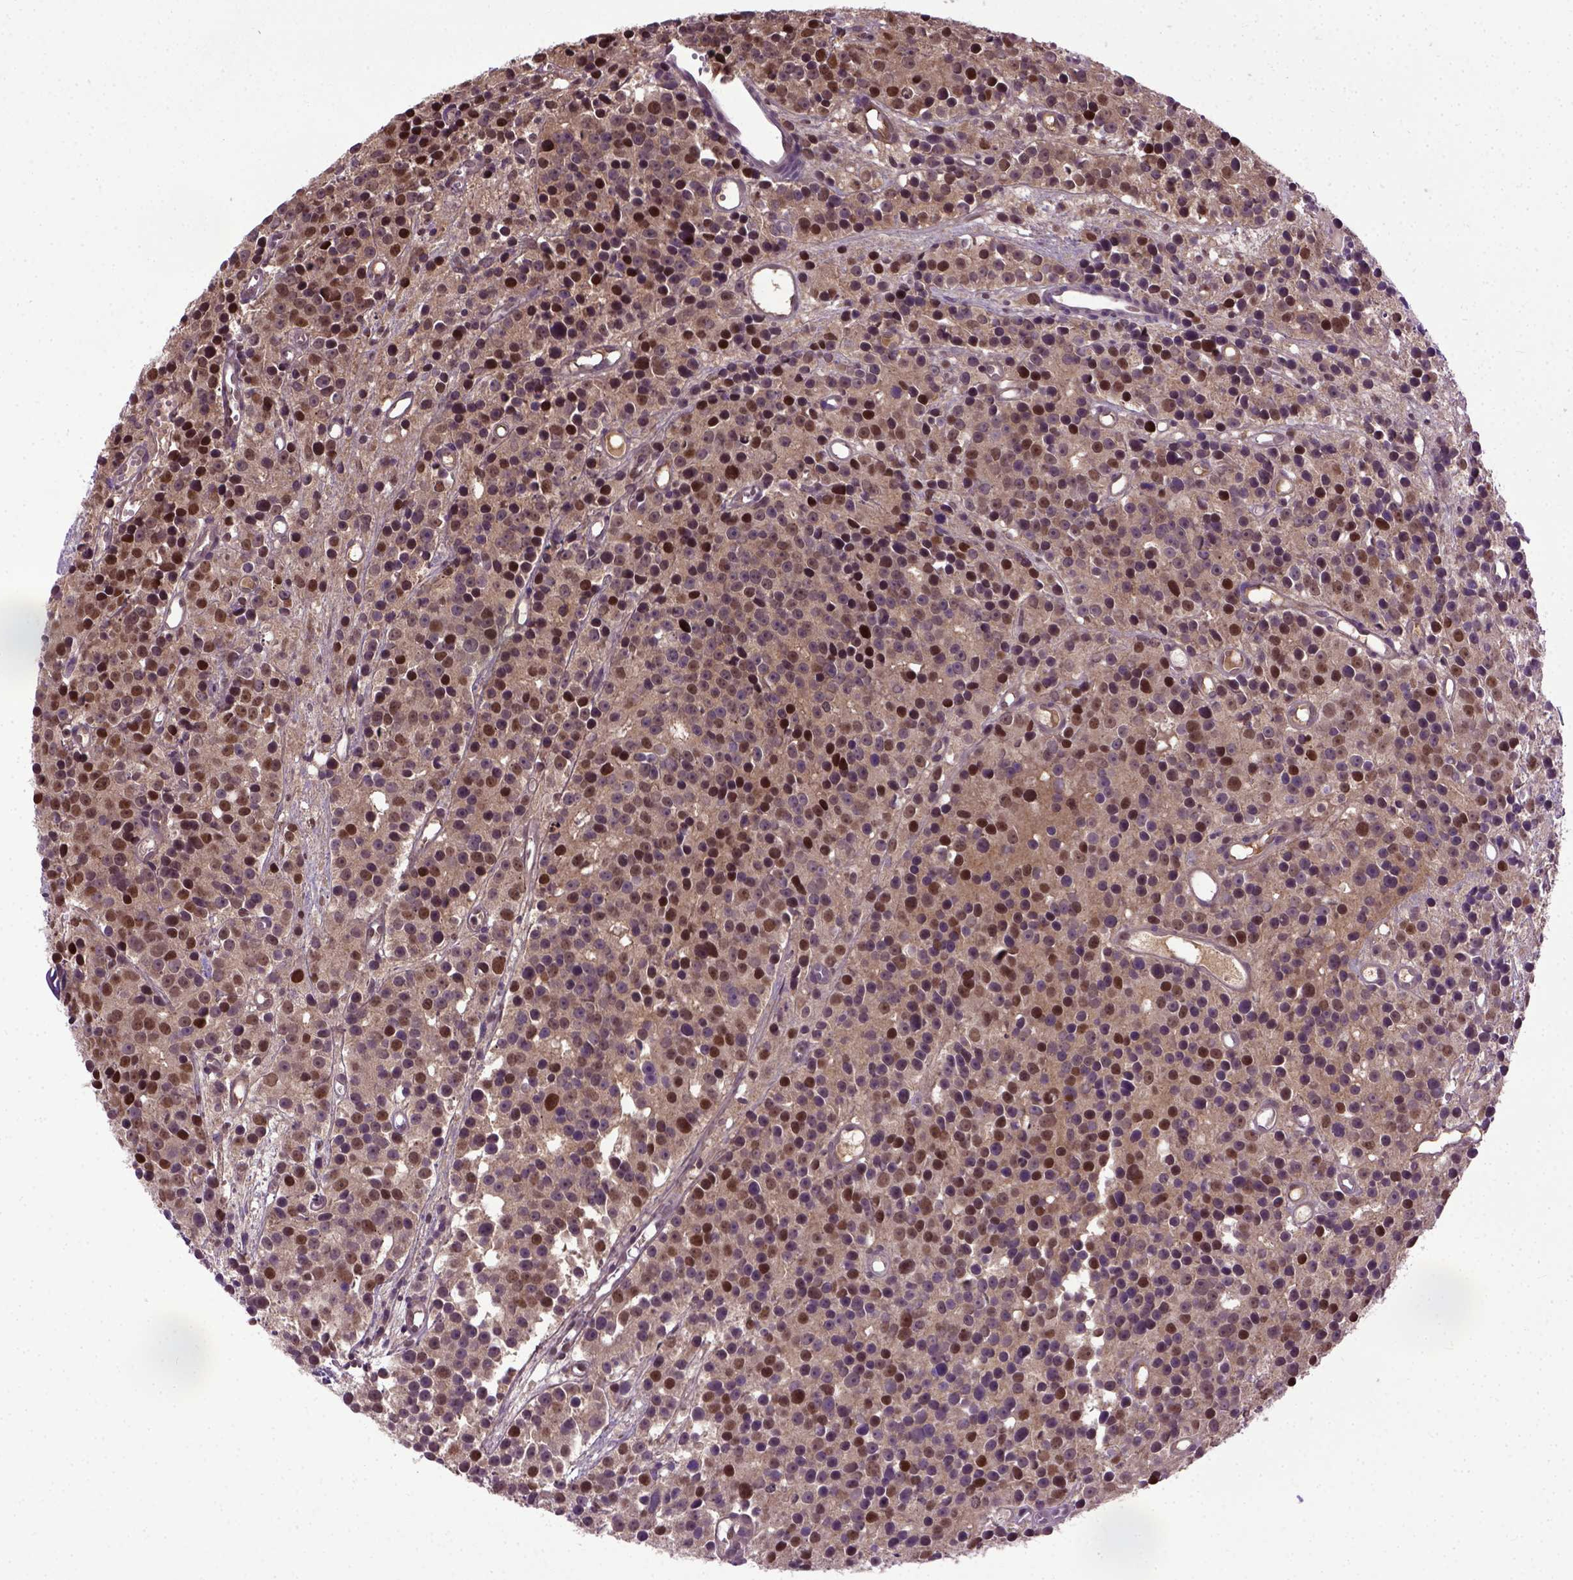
{"staining": {"intensity": "moderate", "quantity": ">75%", "location": "cytoplasmic/membranous,nuclear"}, "tissue": "prostate cancer", "cell_type": "Tumor cells", "image_type": "cancer", "snomed": [{"axis": "morphology", "description": "Adenocarcinoma, High grade"}, {"axis": "topography", "description": "Prostate"}], "caption": "High-grade adenocarcinoma (prostate) stained for a protein demonstrates moderate cytoplasmic/membranous and nuclear positivity in tumor cells.", "gene": "UBA3", "patient": {"sex": "male", "age": 77}}